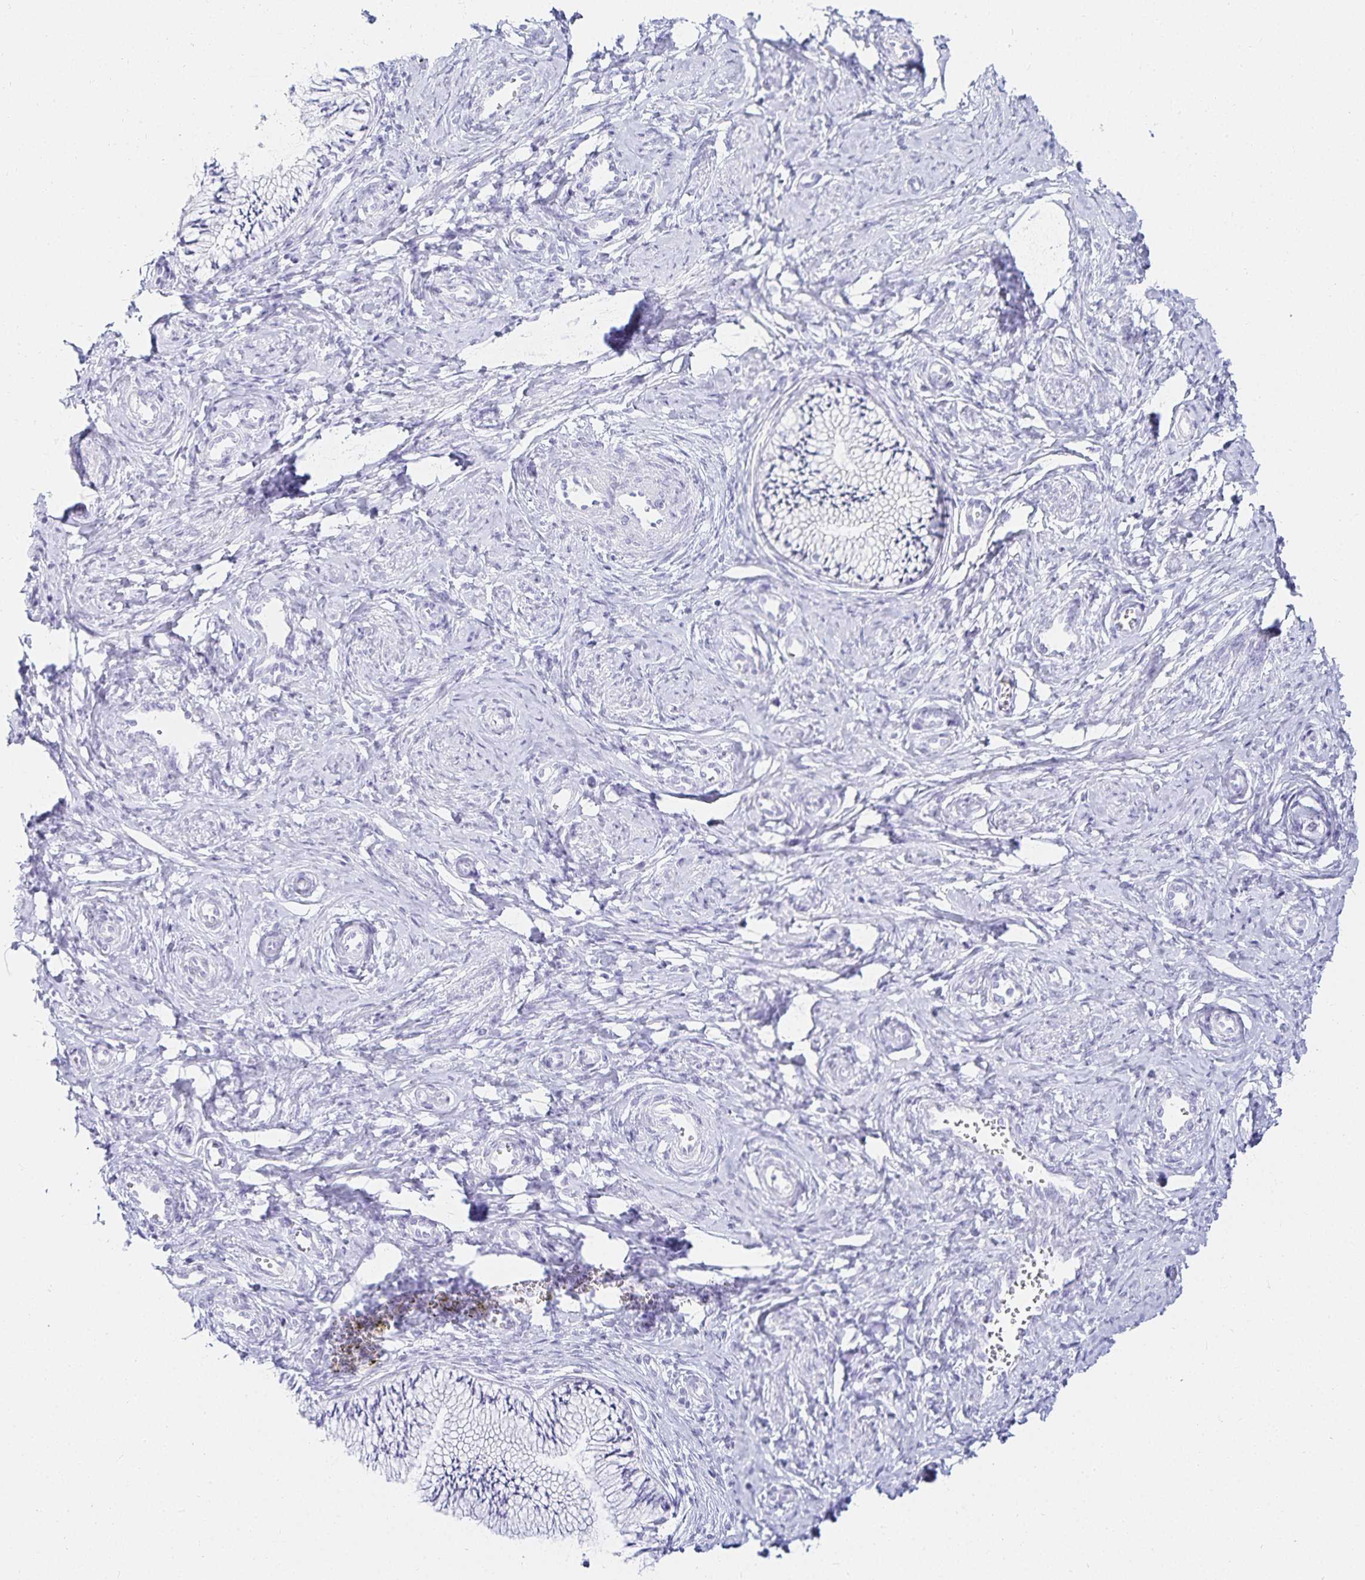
{"staining": {"intensity": "negative", "quantity": "none", "location": "none"}, "tissue": "cervix", "cell_type": "Glandular cells", "image_type": "normal", "snomed": [{"axis": "morphology", "description": "Normal tissue, NOS"}, {"axis": "topography", "description": "Cervix"}], "caption": "Protein analysis of unremarkable cervix demonstrates no significant staining in glandular cells. (Brightfield microscopy of DAB (3,3'-diaminobenzidine) IHC at high magnification).", "gene": "GP2", "patient": {"sex": "female", "age": 24}}